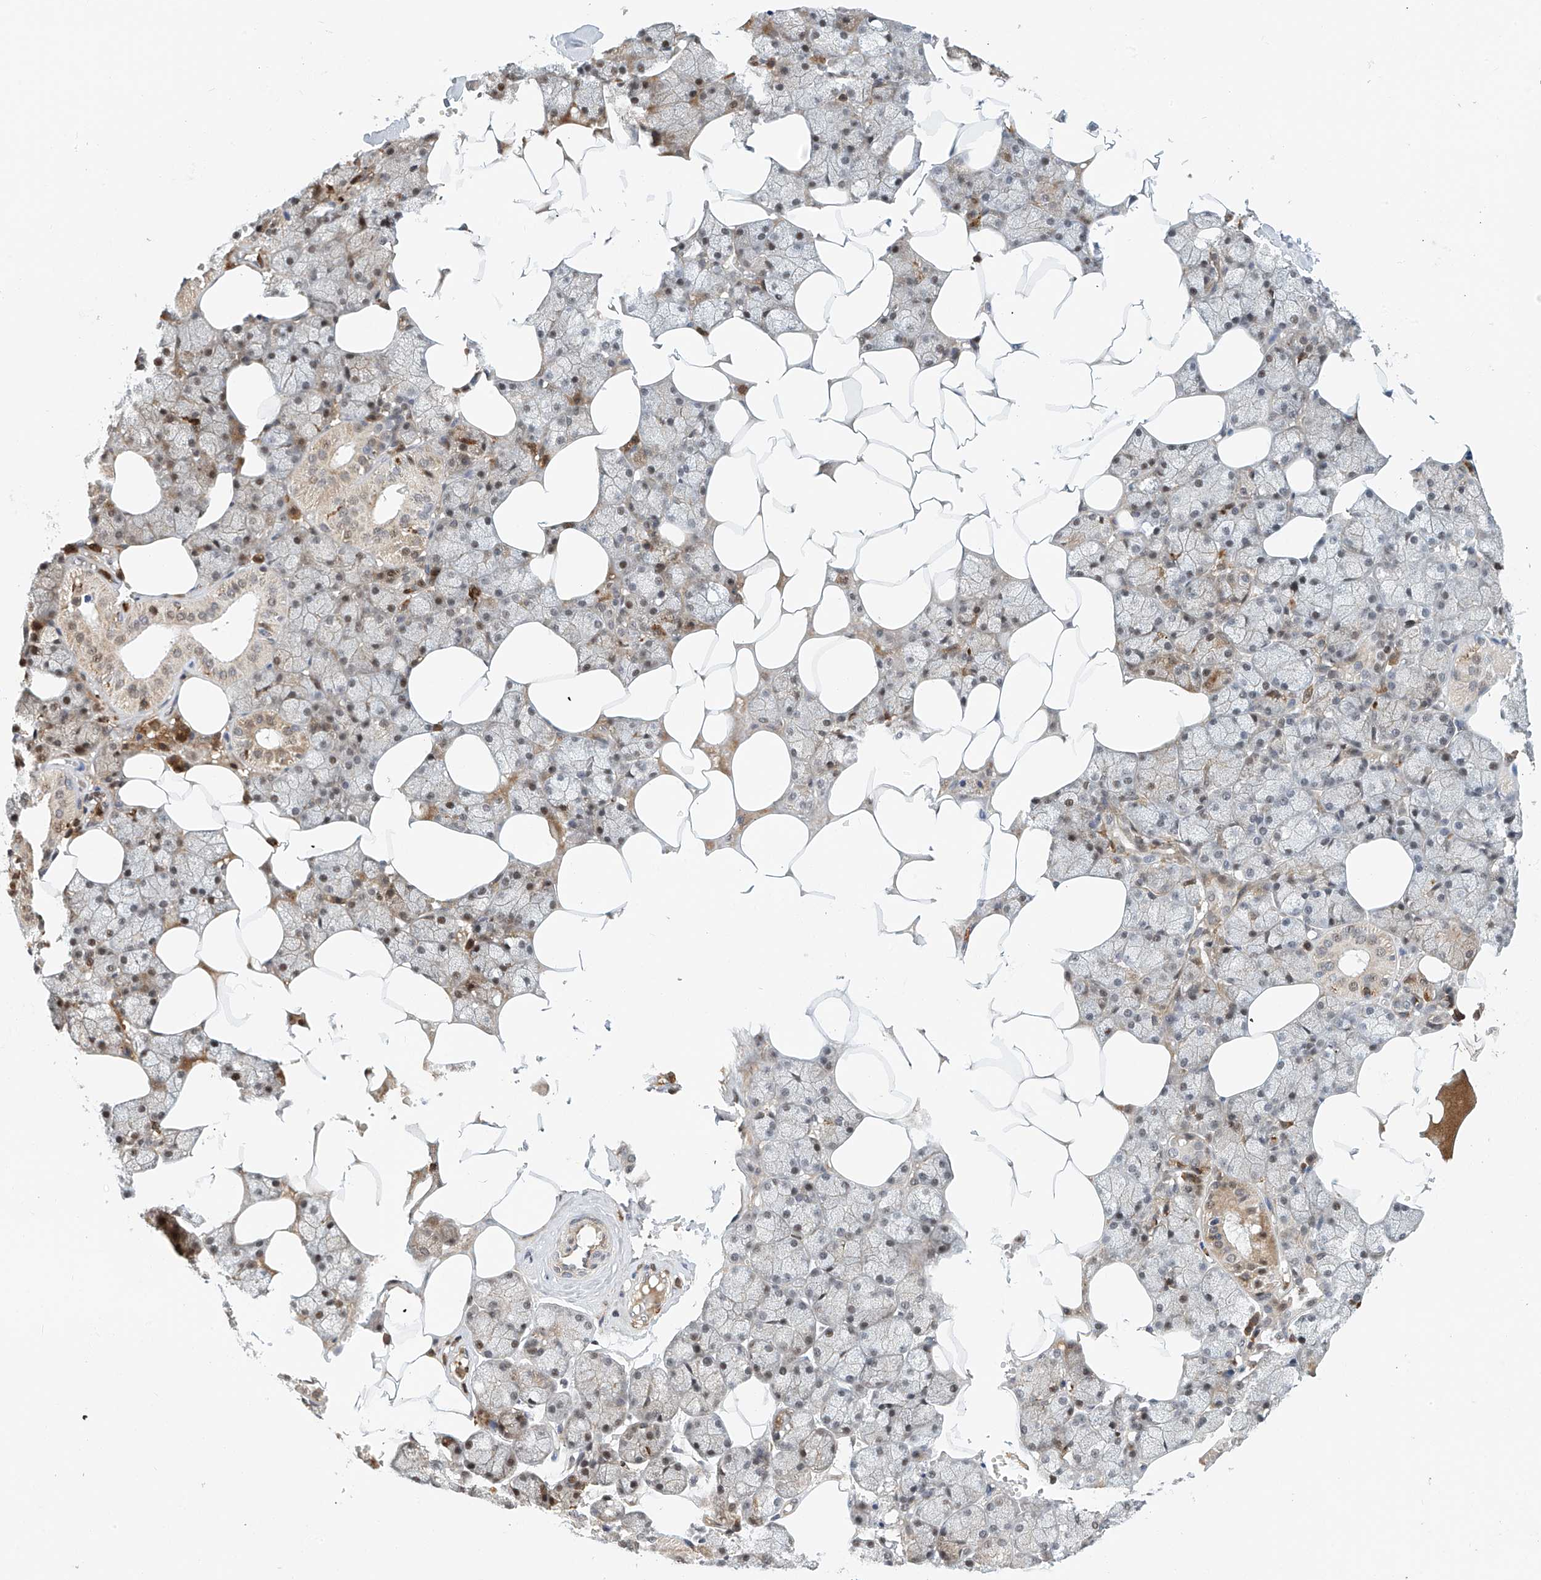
{"staining": {"intensity": "moderate", "quantity": "25%-75%", "location": "cytoplasmic/membranous,nuclear"}, "tissue": "salivary gland", "cell_type": "Glandular cells", "image_type": "normal", "snomed": [{"axis": "morphology", "description": "Normal tissue, NOS"}, {"axis": "topography", "description": "Salivary gland"}], "caption": "Brown immunohistochemical staining in normal human salivary gland shows moderate cytoplasmic/membranous,nuclear staining in about 25%-75% of glandular cells.", "gene": "MICAL1", "patient": {"sex": "male", "age": 62}}